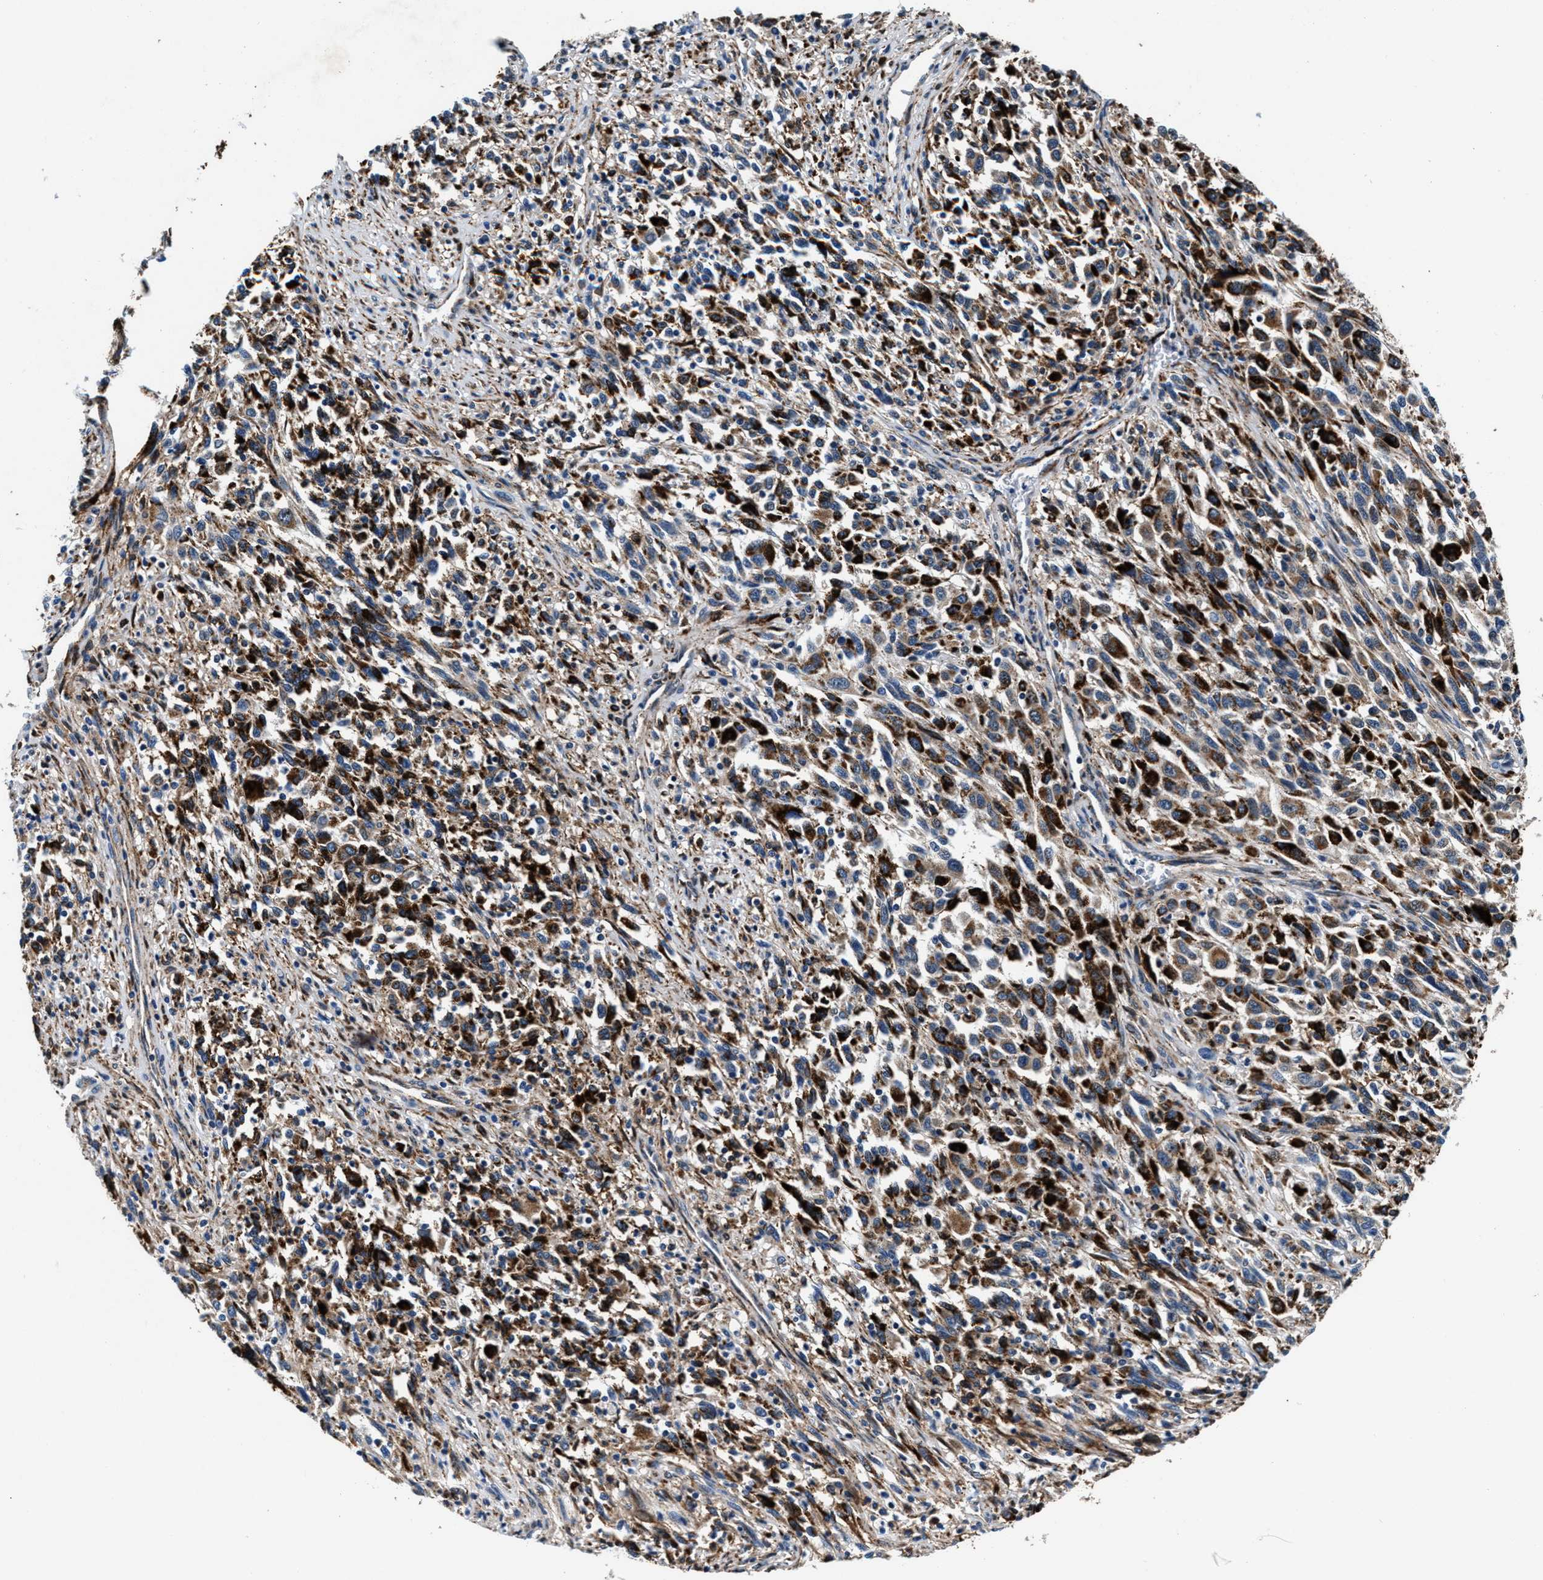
{"staining": {"intensity": "moderate", "quantity": ">75%", "location": "cytoplasmic/membranous"}, "tissue": "melanoma", "cell_type": "Tumor cells", "image_type": "cancer", "snomed": [{"axis": "morphology", "description": "Malignant melanoma, Metastatic site"}, {"axis": "topography", "description": "Lymph node"}], "caption": "Protein staining shows moderate cytoplasmic/membranous expression in approximately >75% of tumor cells in melanoma.", "gene": "SLFN11", "patient": {"sex": "male", "age": 61}}